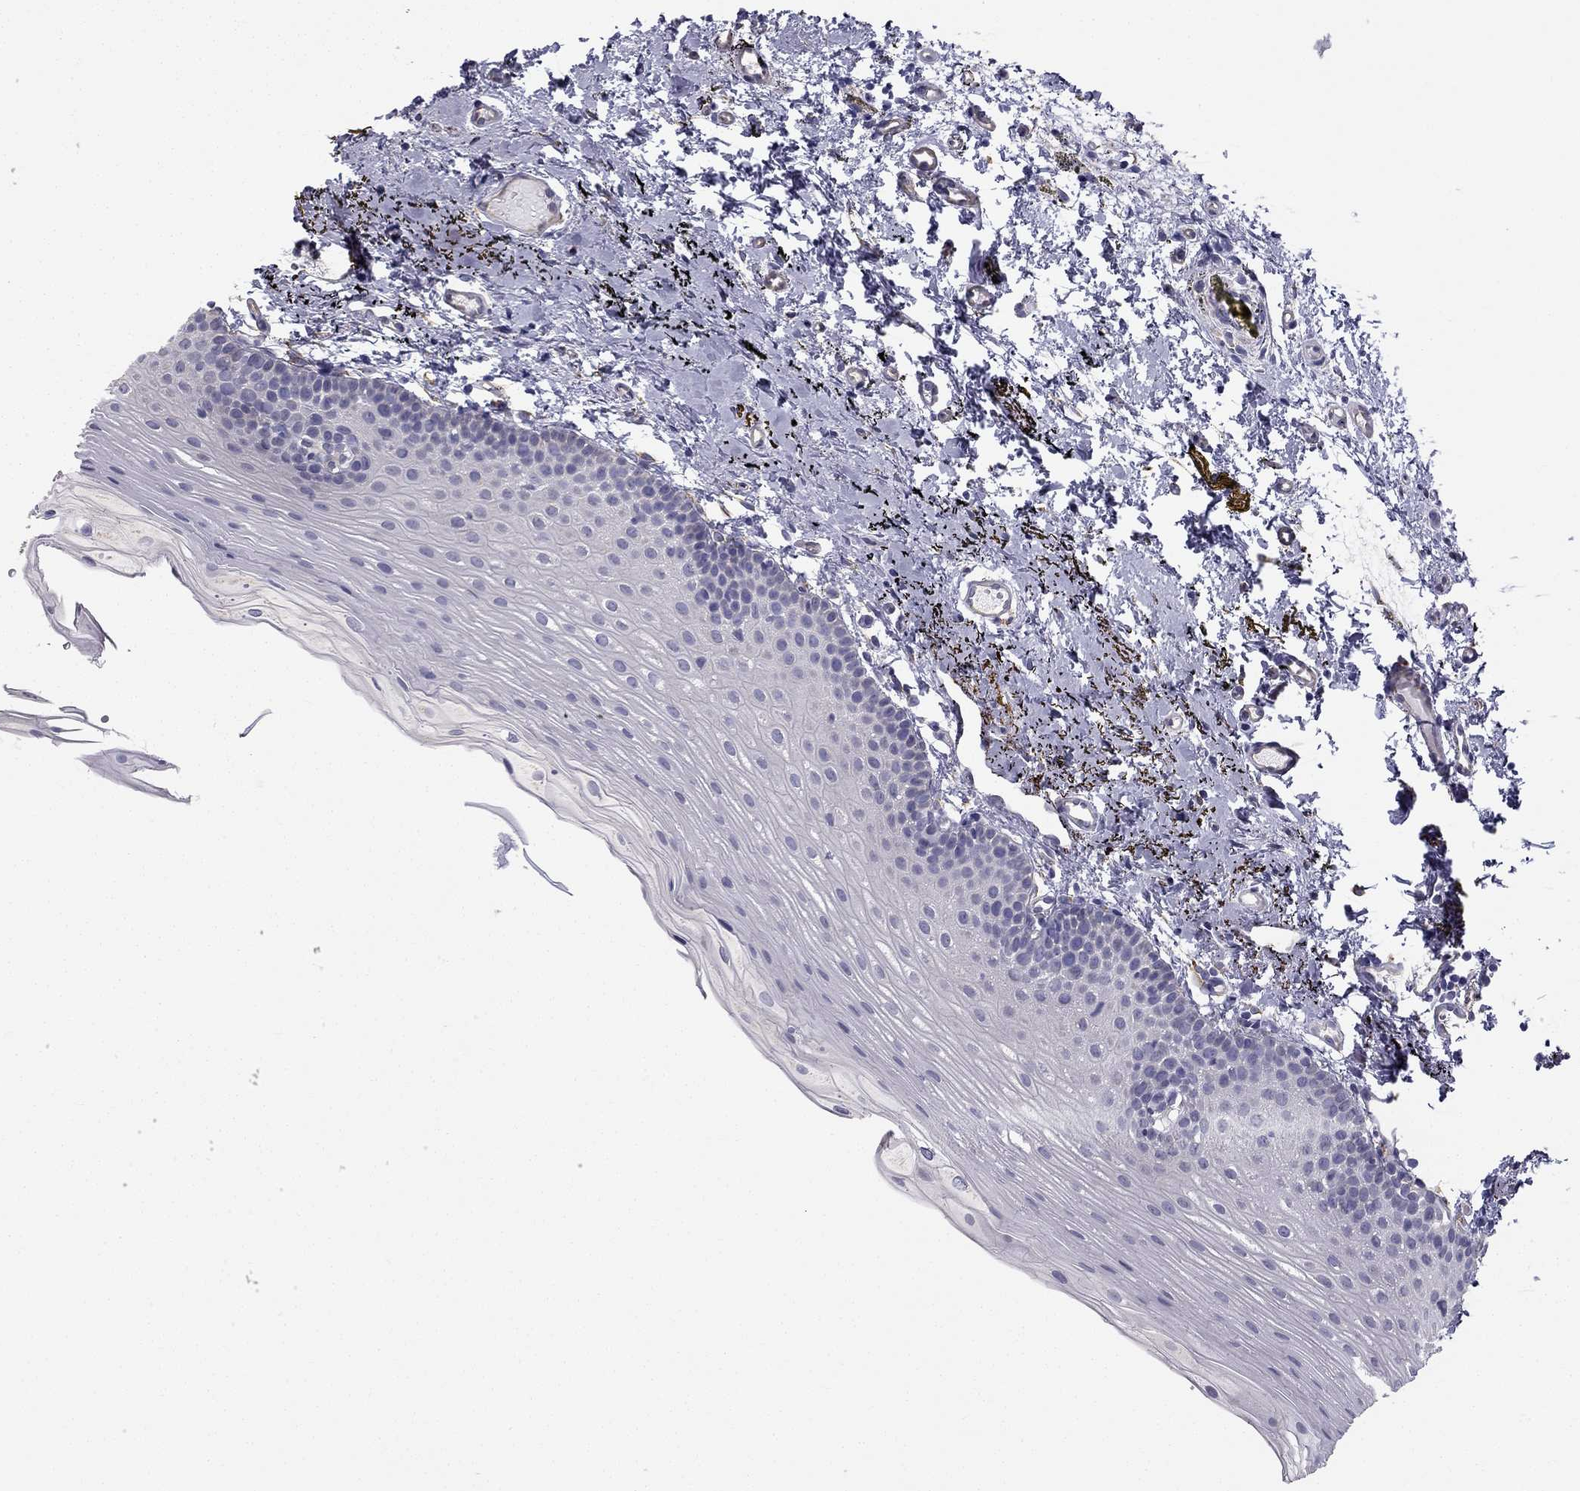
{"staining": {"intensity": "negative", "quantity": "none", "location": "none"}, "tissue": "oral mucosa", "cell_type": "Squamous epithelial cells", "image_type": "normal", "snomed": [{"axis": "morphology", "description": "Normal tissue, NOS"}, {"axis": "topography", "description": "Oral tissue"}], "caption": "This is an immunohistochemistry histopathology image of normal oral mucosa. There is no positivity in squamous epithelial cells.", "gene": "CCDC40", "patient": {"sex": "female", "age": 57}}